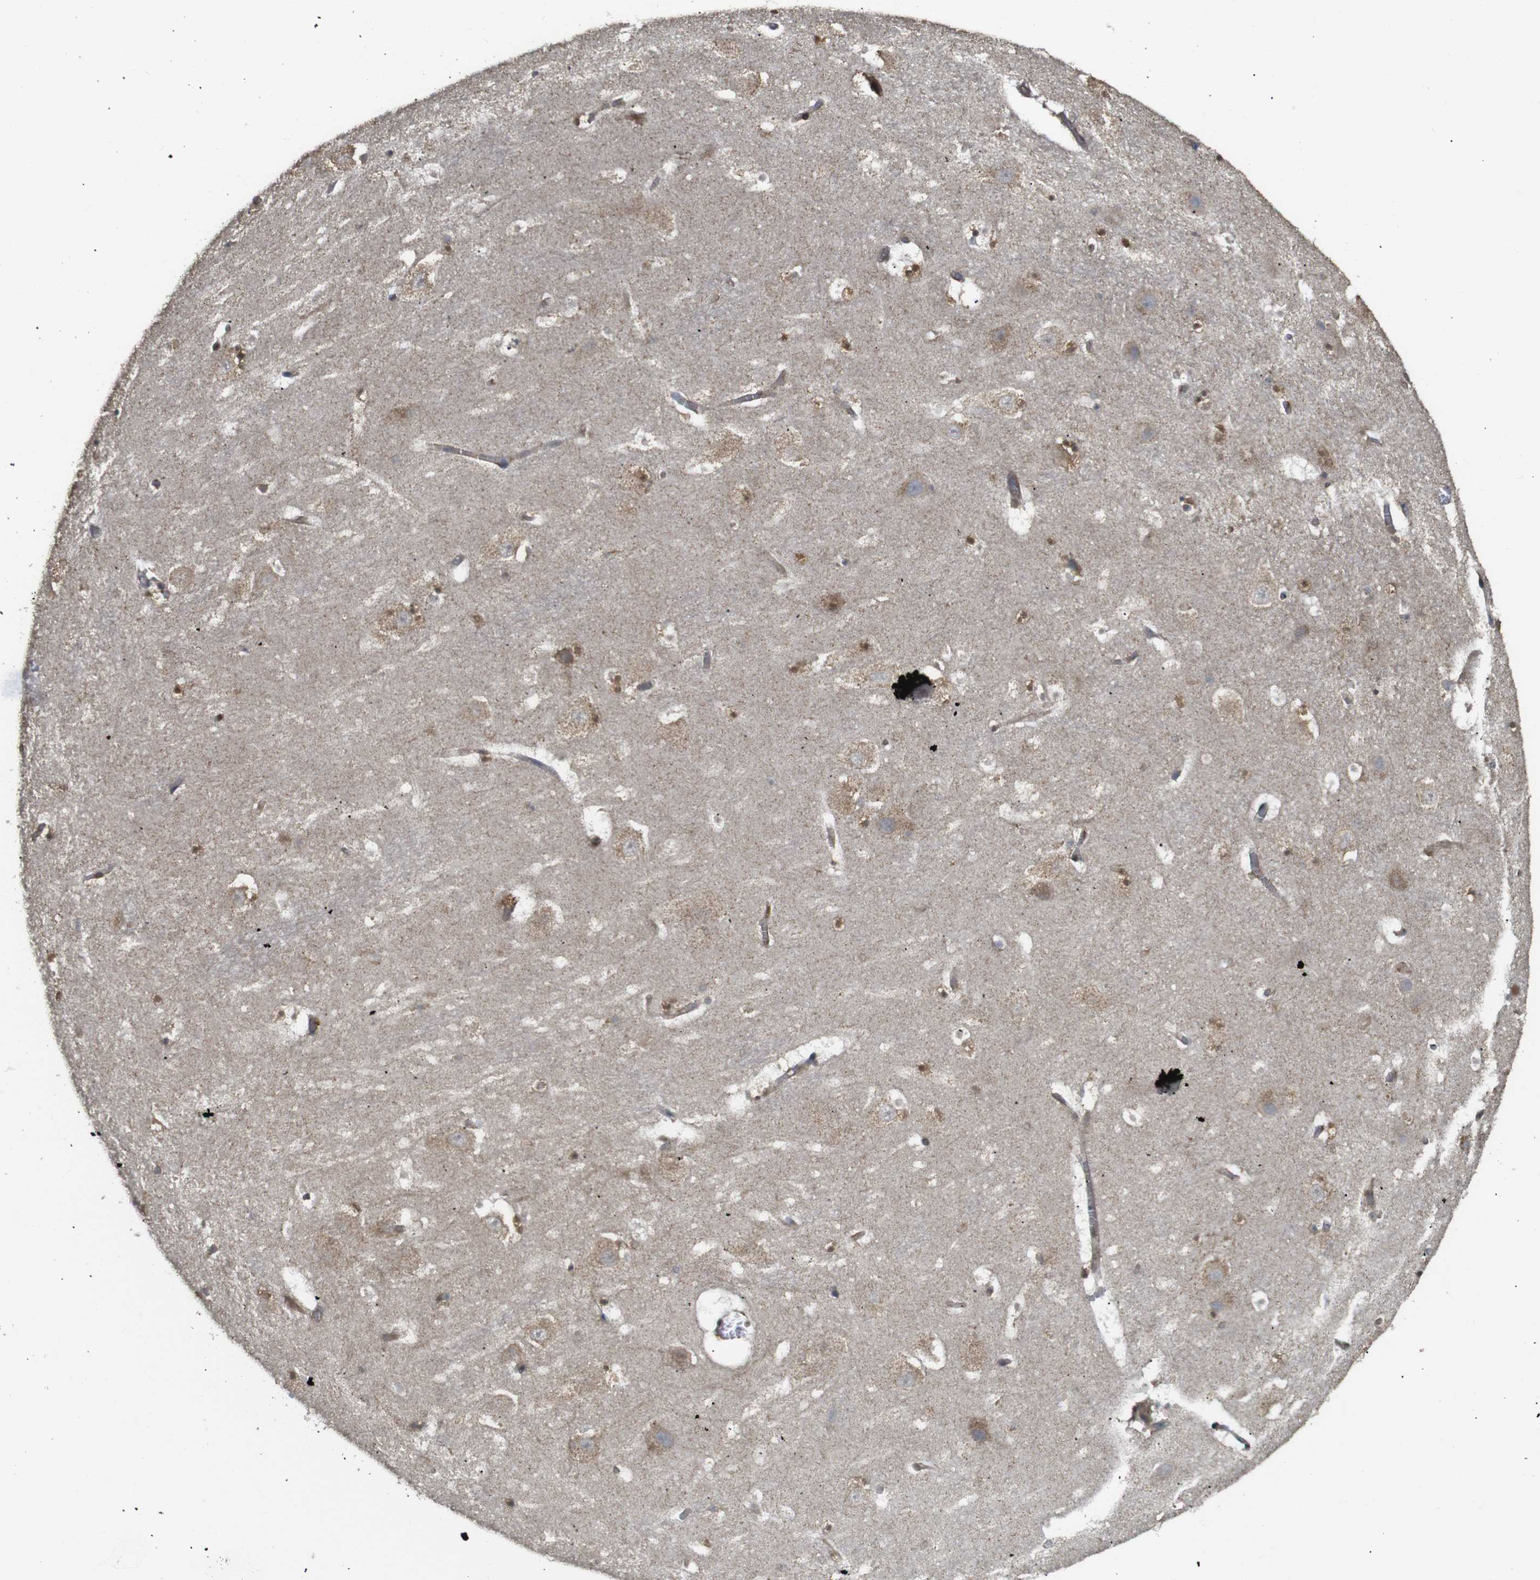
{"staining": {"intensity": "moderate", "quantity": "25%-75%", "location": "cytoplasmic/membranous"}, "tissue": "hippocampus", "cell_type": "Glial cells", "image_type": "normal", "snomed": [{"axis": "morphology", "description": "Normal tissue, NOS"}, {"axis": "topography", "description": "Hippocampus"}], "caption": "About 25%-75% of glial cells in benign human hippocampus demonstrate moderate cytoplasmic/membranous protein staining as visualized by brown immunohistochemical staining.", "gene": "KSR1", "patient": {"sex": "male", "age": 45}}